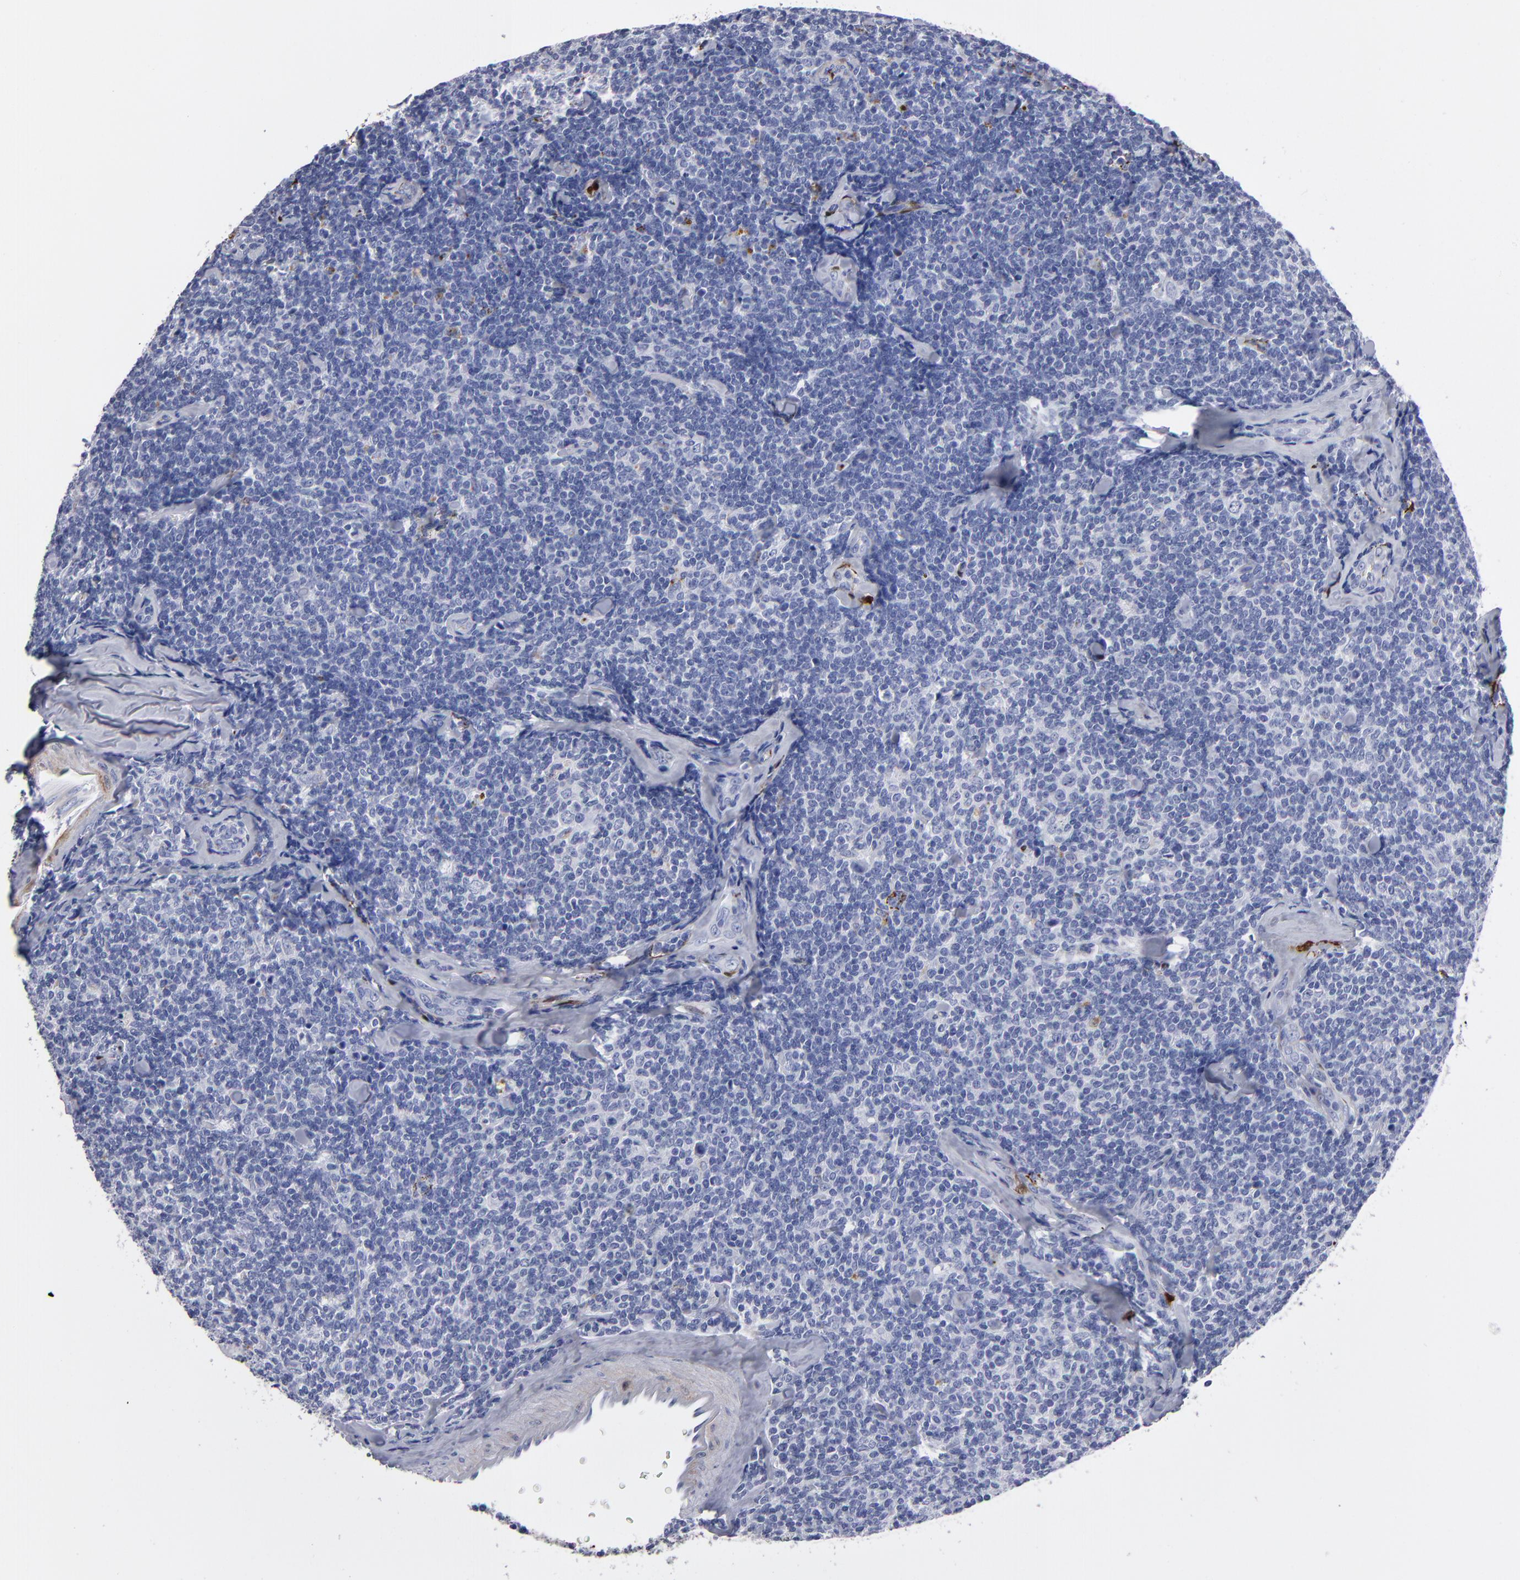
{"staining": {"intensity": "negative", "quantity": "none", "location": "none"}, "tissue": "lymphoma", "cell_type": "Tumor cells", "image_type": "cancer", "snomed": [{"axis": "morphology", "description": "Malignant lymphoma, non-Hodgkin's type, Low grade"}, {"axis": "topography", "description": "Lymph node"}], "caption": "Tumor cells are negative for brown protein staining in malignant lymphoma, non-Hodgkin's type (low-grade).", "gene": "FABP4", "patient": {"sex": "female", "age": 56}}